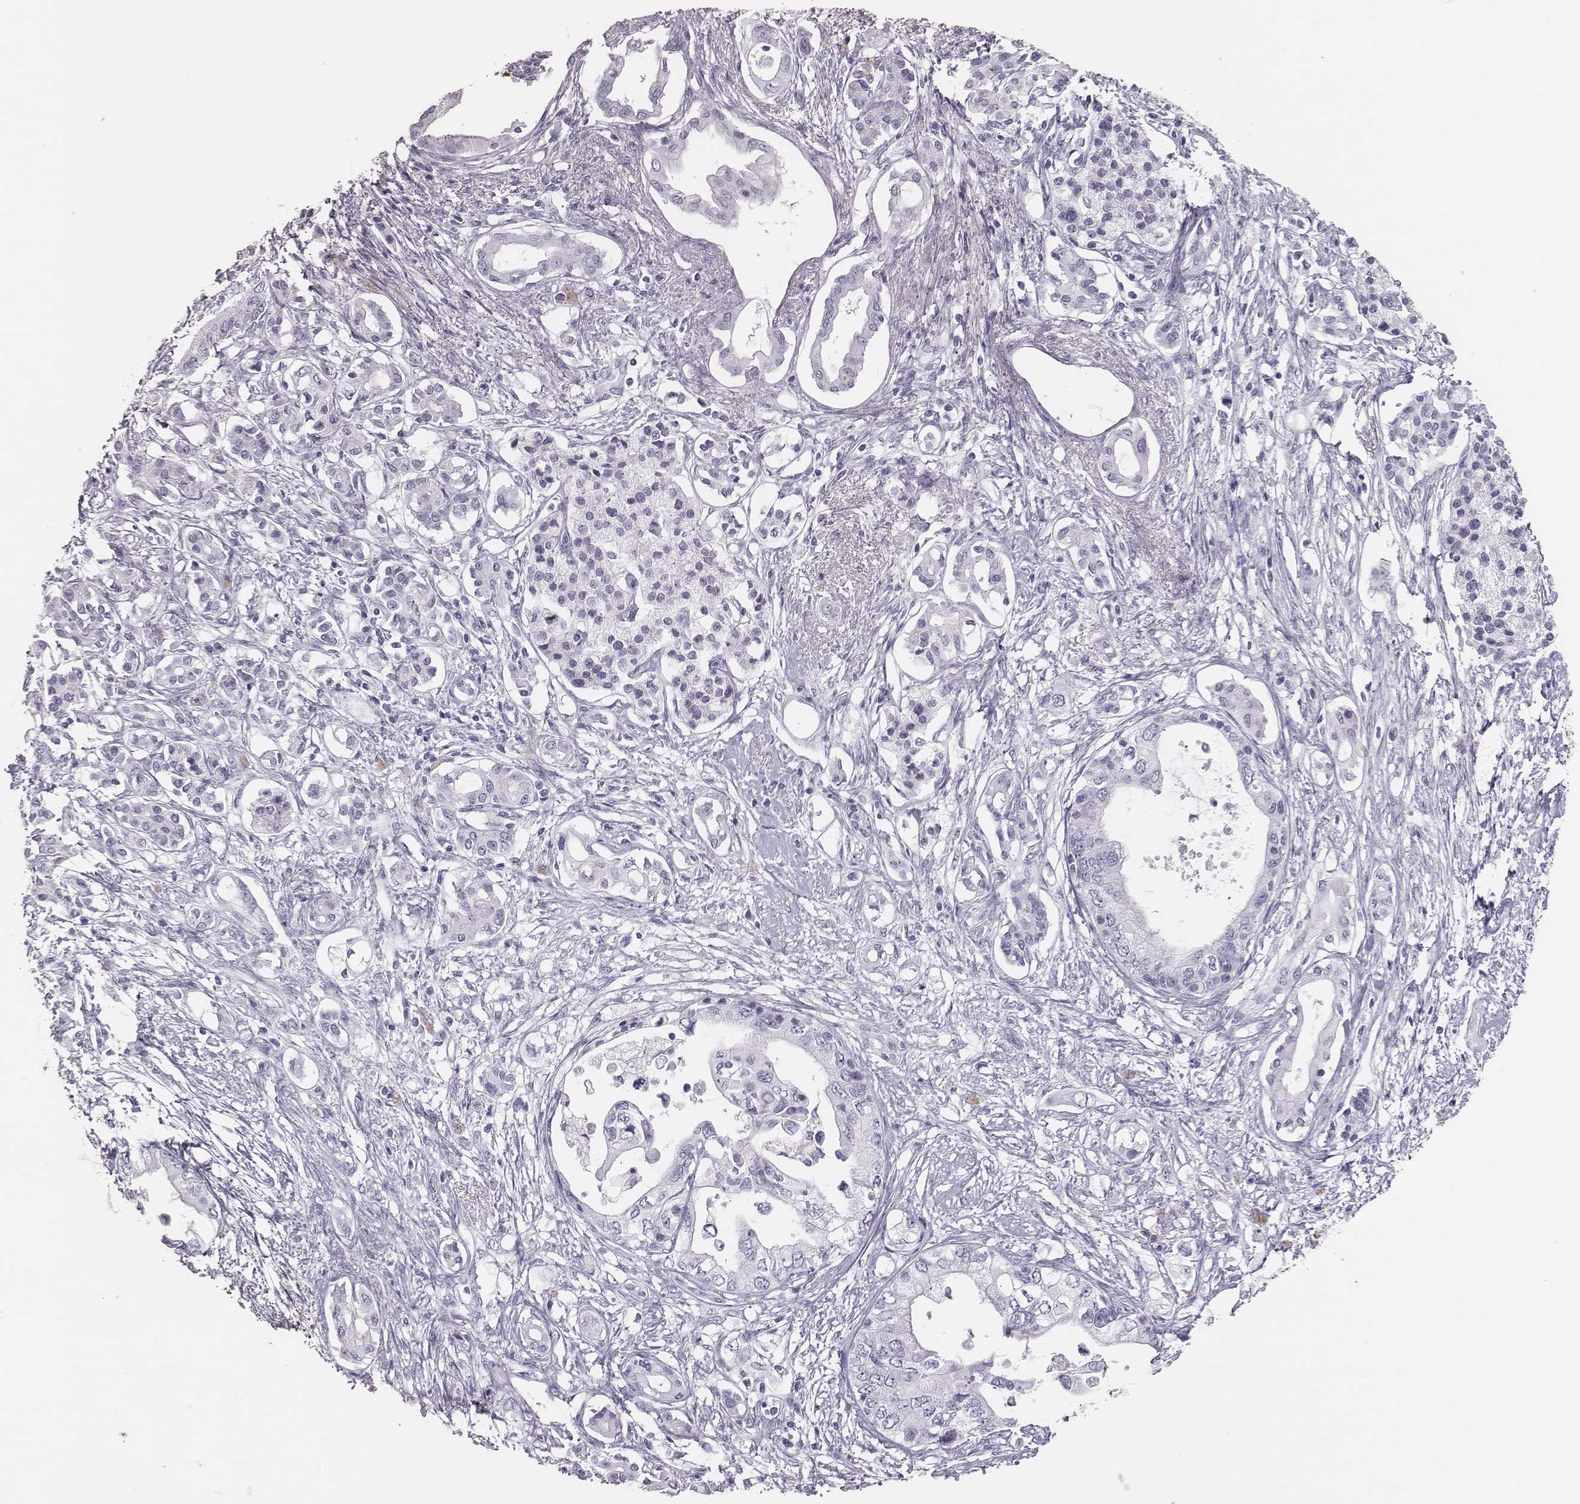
{"staining": {"intensity": "negative", "quantity": "none", "location": "none"}, "tissue": "pancreatic cancer", "cell_type": "Tumor cells", "image_type": "cancer", "snomed": [{"axis": "morphology", "description": "Adenocarcinoma, NOS"}, {"axis": "topography", "description": "Pancreas"}], "caption": "Immunohistochemical staining of human pancreatic cancer shows no significant expression in tumor cells.", "gene": "H1-6", "patient": {"sex": "female", "age": 63}}